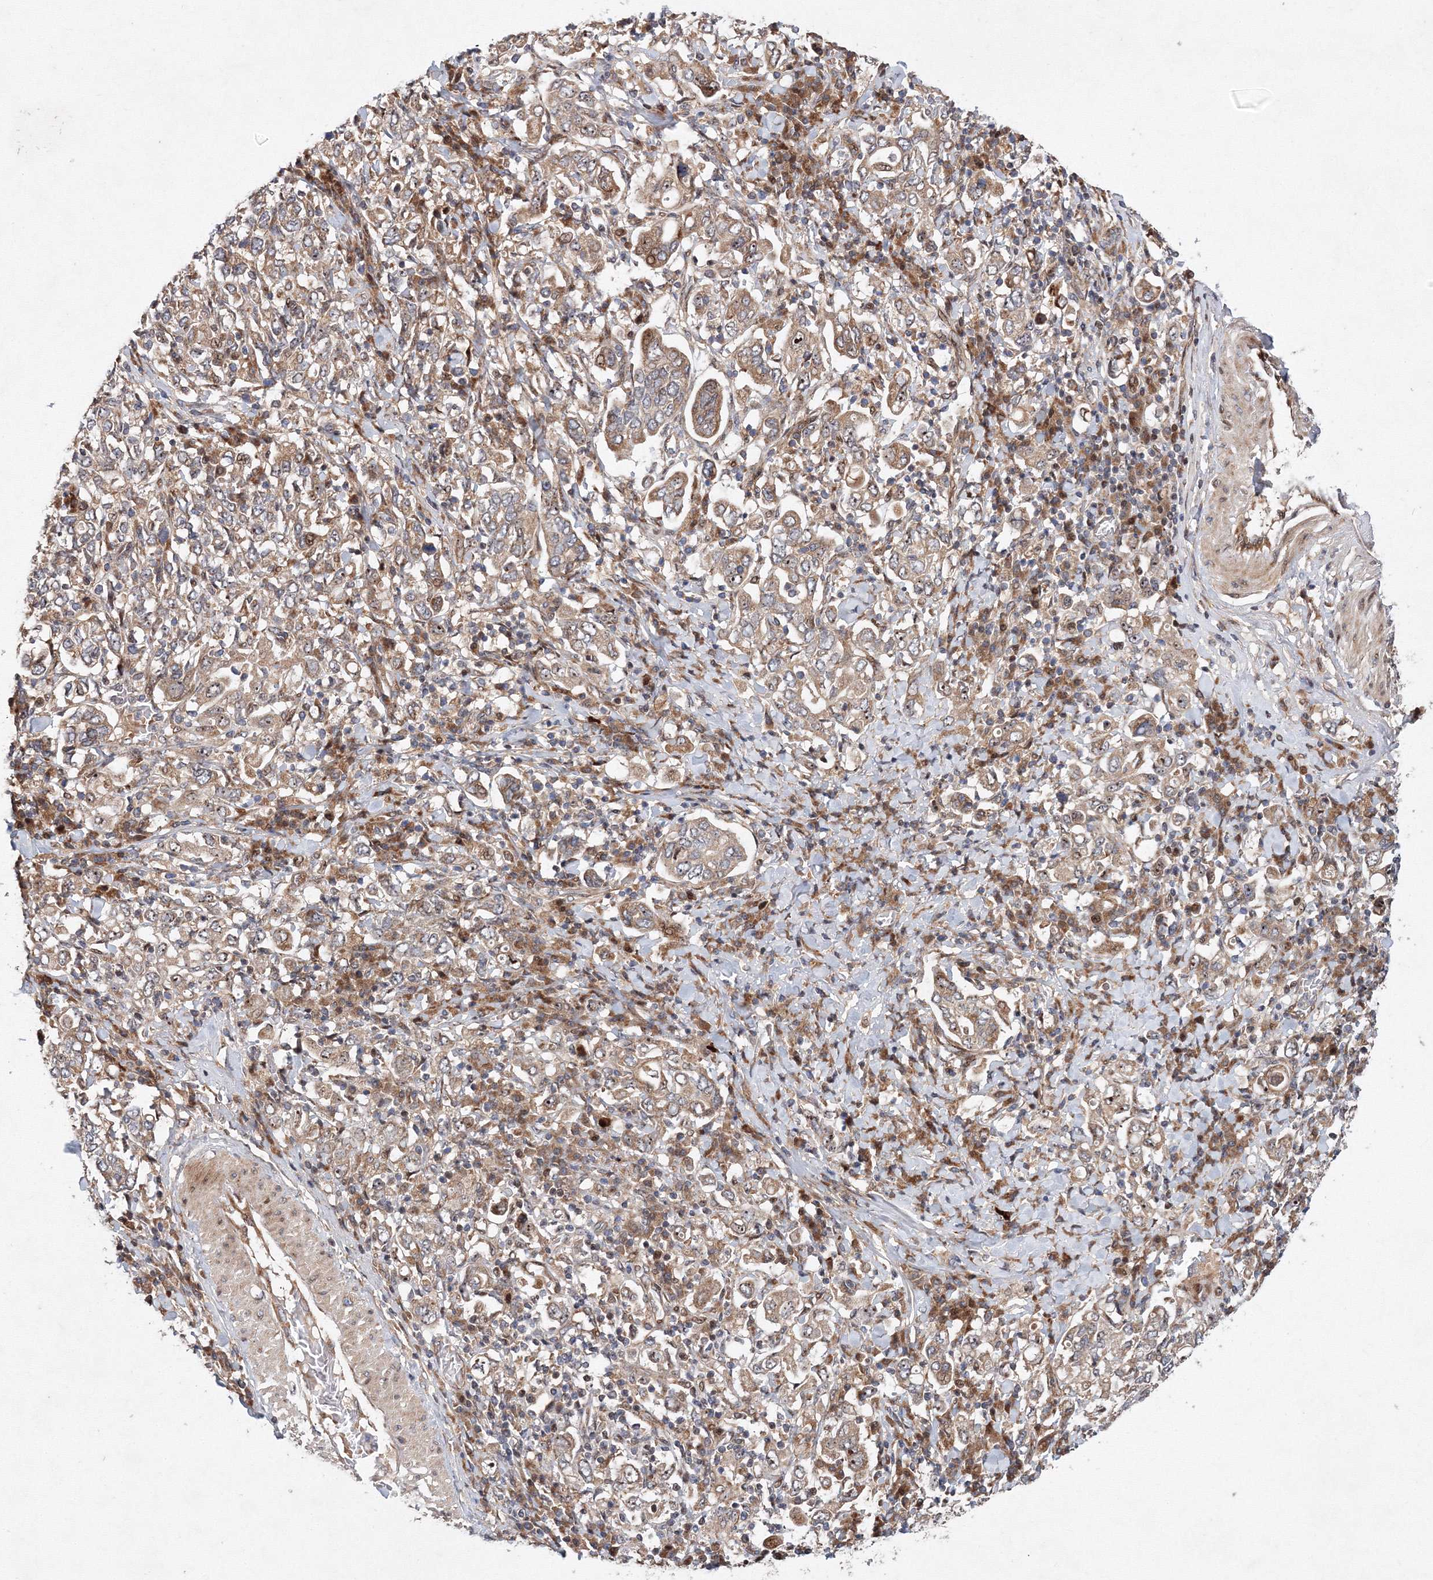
{"staining": {"intensity": "weak", "quantity": ">75%", "location": "cytoplasmic/membranous"}, "tissue": "stomach cancer", "cell_type": "Tumor cells", "image_type": "cancer", "snomed": [{"axis": "morphology", "description": "Adenocarcinoma, NOS"}, {"axis": "topography", "description": "Stomach, upper"}], "caption": "This histopathology image reveals stomach cancer stained with immunohistochemistry to label a protein in brown. The cytoplasmic/membranous of tumor cells show weak positivity for the protein. Nuclei are counter-stained blue.", "gene": "ANKAR", "patient": {"sex": "male", "age": 62}}